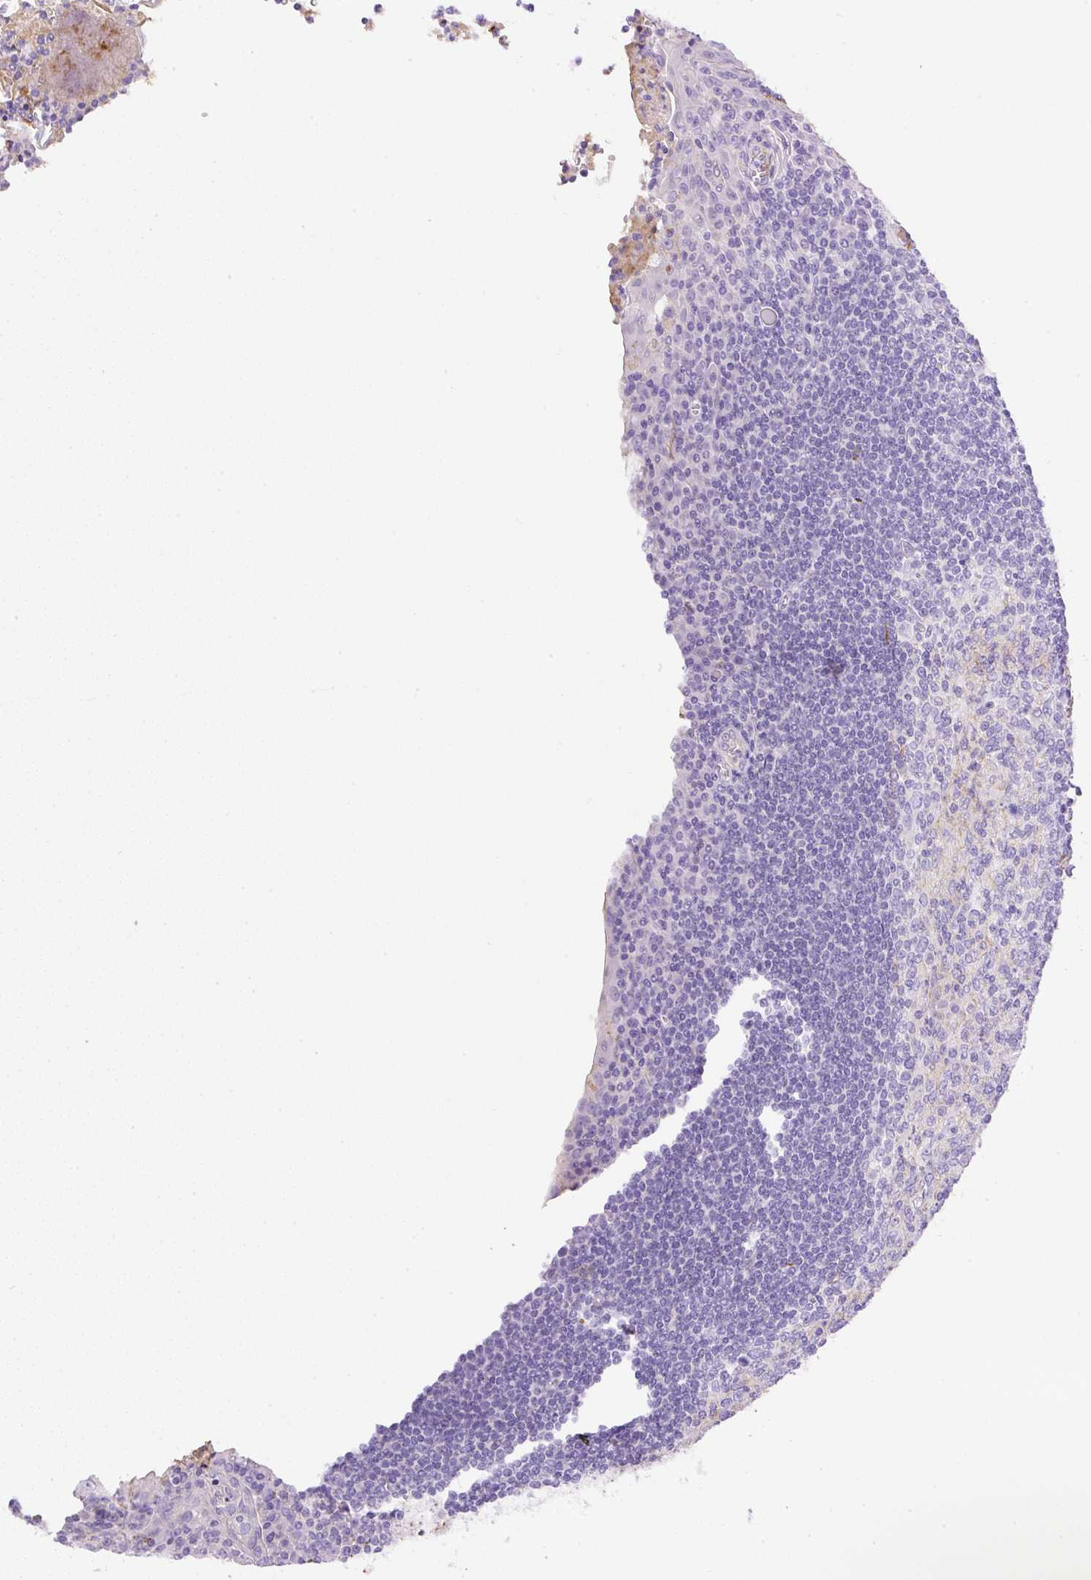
{"staining": {"intensity": "negative", "quantity": "none", "location": "none"}, "tissue": "tonsil", "cell_type": "Germinal center cells", "image_type": "normal", "snomed": [{"axis": "morphology", "description": "Normal tissue, NOS"}, {"axis": "topography", "description": "Tonsil"}], "caption": "Immunohistochemical staining of normal tonsil demonstrates no significant expression in germinal center cells.", "gene": "APCS", "patient": {"sex": "male", "age": 27}}